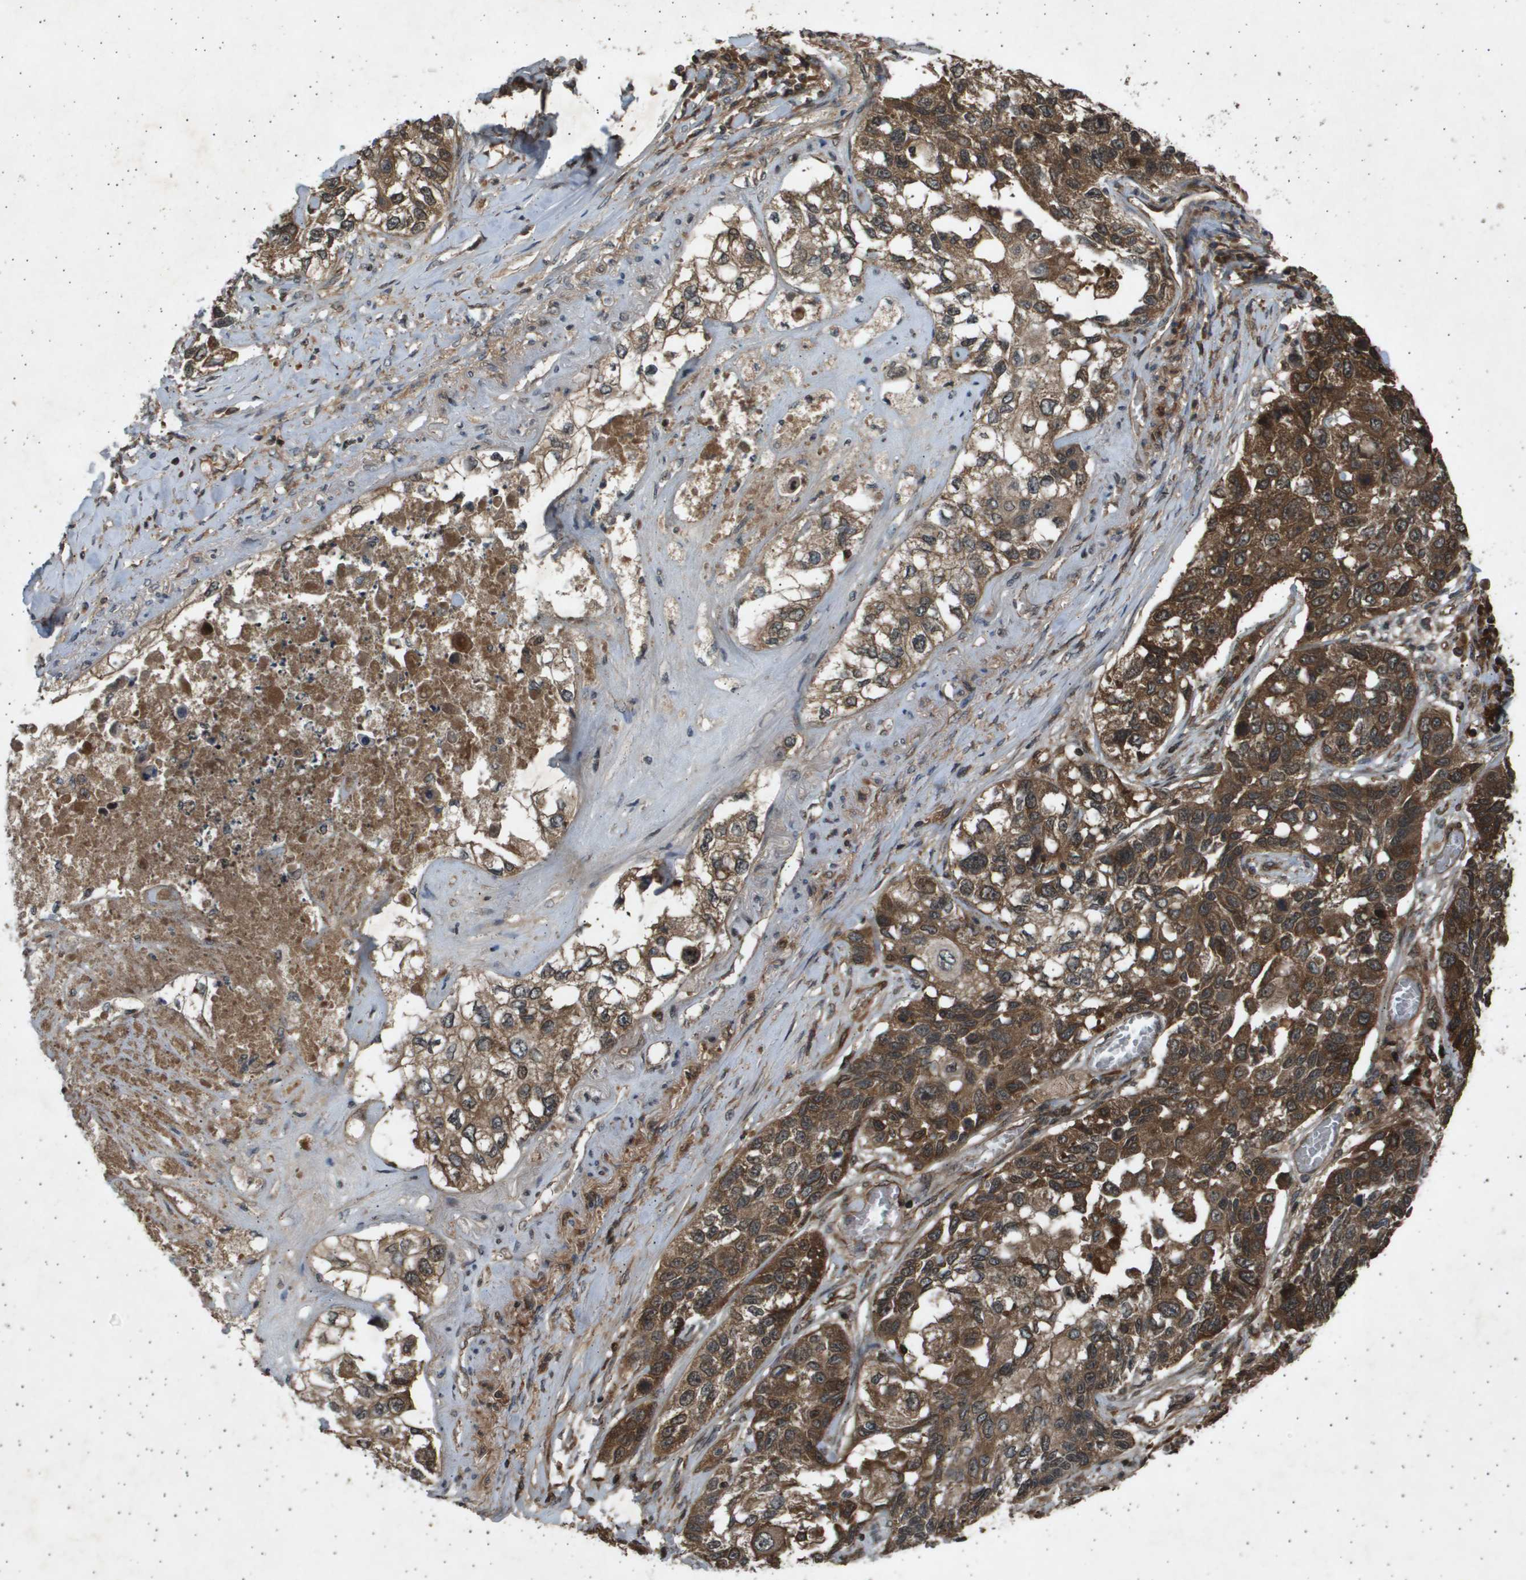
{"staining": {"intensity": "strong", "quantity": ">75%", "location": "cytoplasmic/membranous,nuclear"}, "tissue": "lung cancer", "cell_type": "Tumor cells", "image_type": "cancer", "snomed": [{"axis": "morphology", "description": "Squamous cell carcinoma, NOS"}, {"axis": "topography", "description": "Lung"}], "caption": "Brown immunohistochemical staining in human lung cancer (squamous cell carcinoma) exhibits strong cytoplasmic/membranous and nuclear expression in approximately >75% of tumor cells. The protein is stained brown, and the nuclei are stained in blue (DAB IHC with brightfield microscopy, high magnification).", "gene": "TNRC6A", "patient": {"sex": "male", "age": 71}}